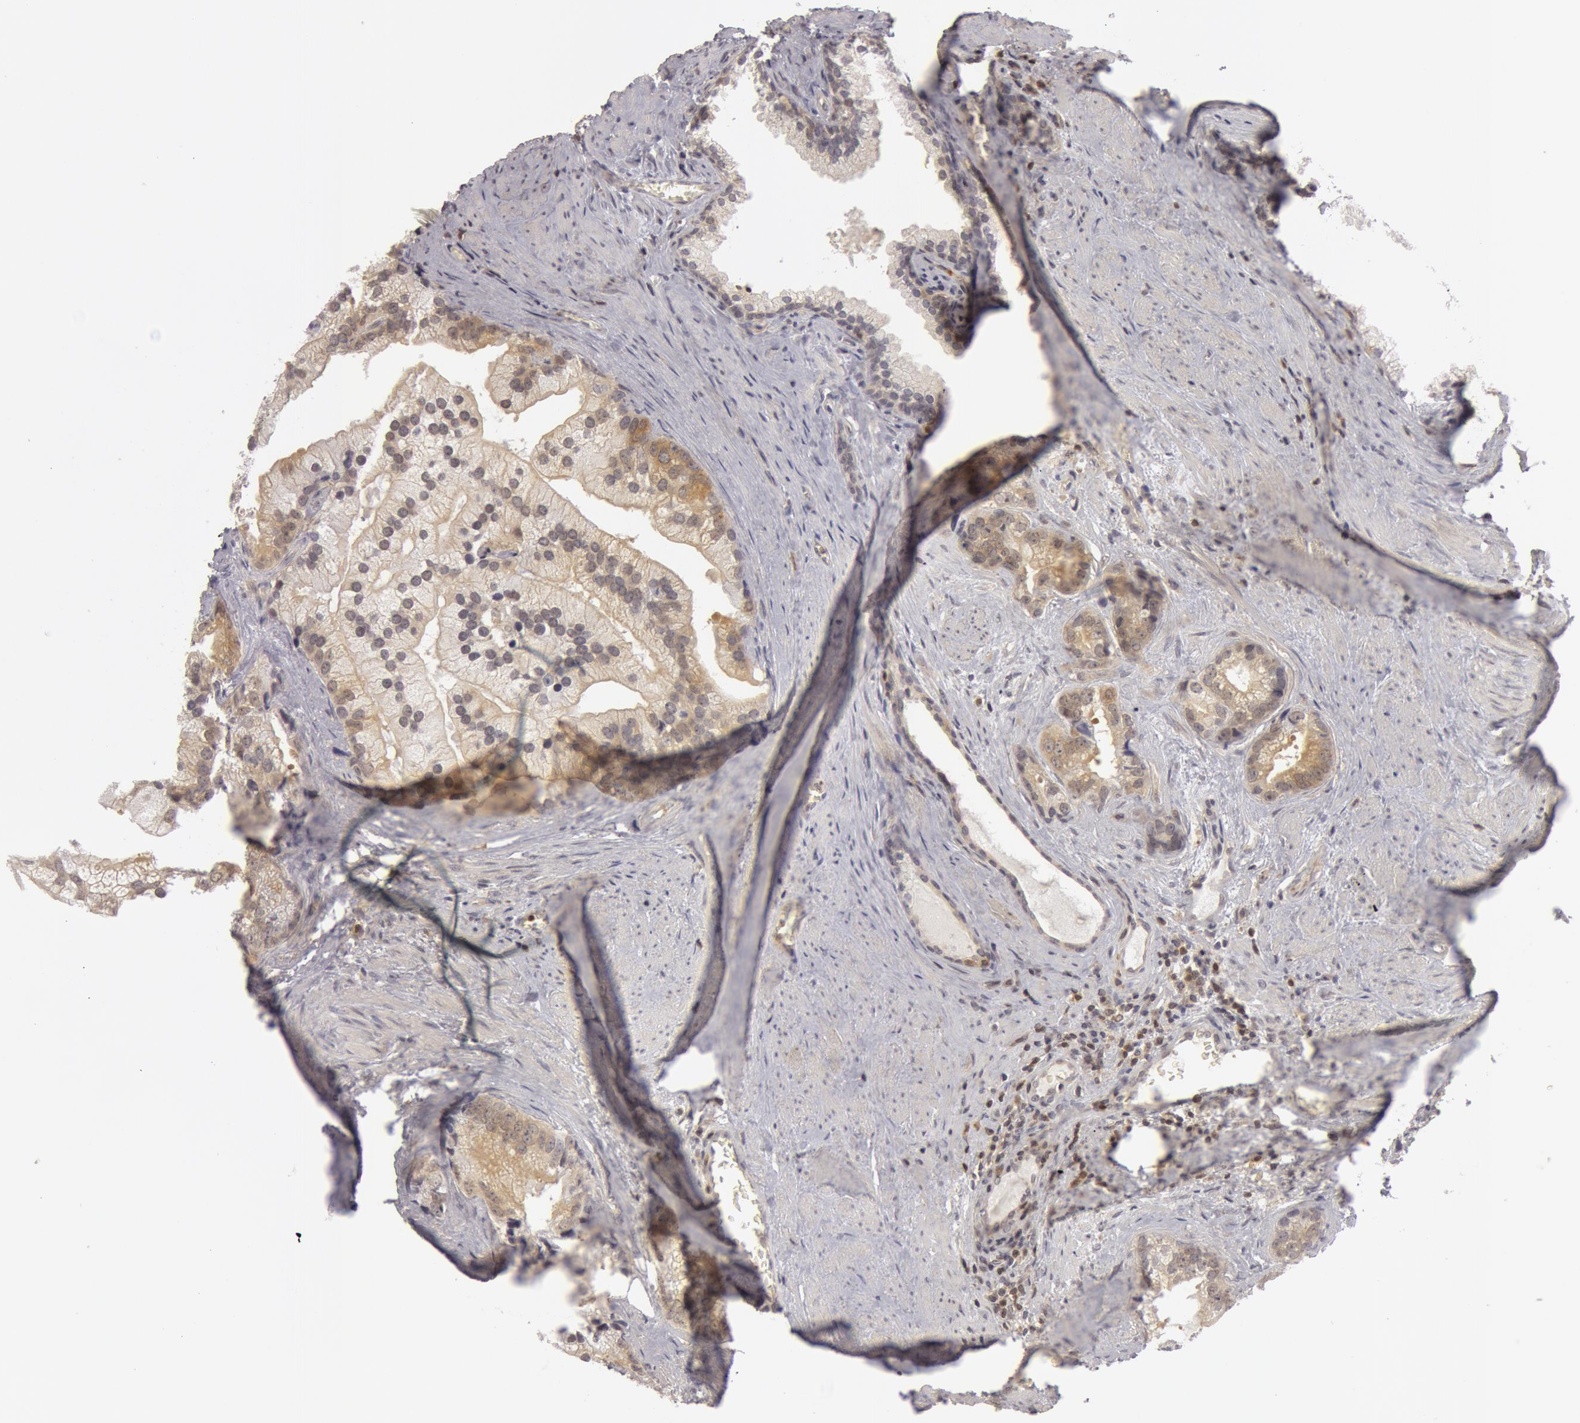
{"staining": {"intensity": "negative", "quantity": "none", "location": "none"}, "tissue": "prostate cancer", "cell_type": "Tumor cells", "image_type": "cancer", "snomed": [{"axis": "morphology", "description": "Adenocarcinoma, Low grade"}, {"axis": "topography", "description": "Prostate"}], "caption": "A high-resolution histopathology image shows immunohistochemistry (IHC) staining of prostate low-grade adenocarcinoma, which shows no significant staining in tumor cells.", "gene": "OASL", "patient": {"sex": "male", "age": 71}}